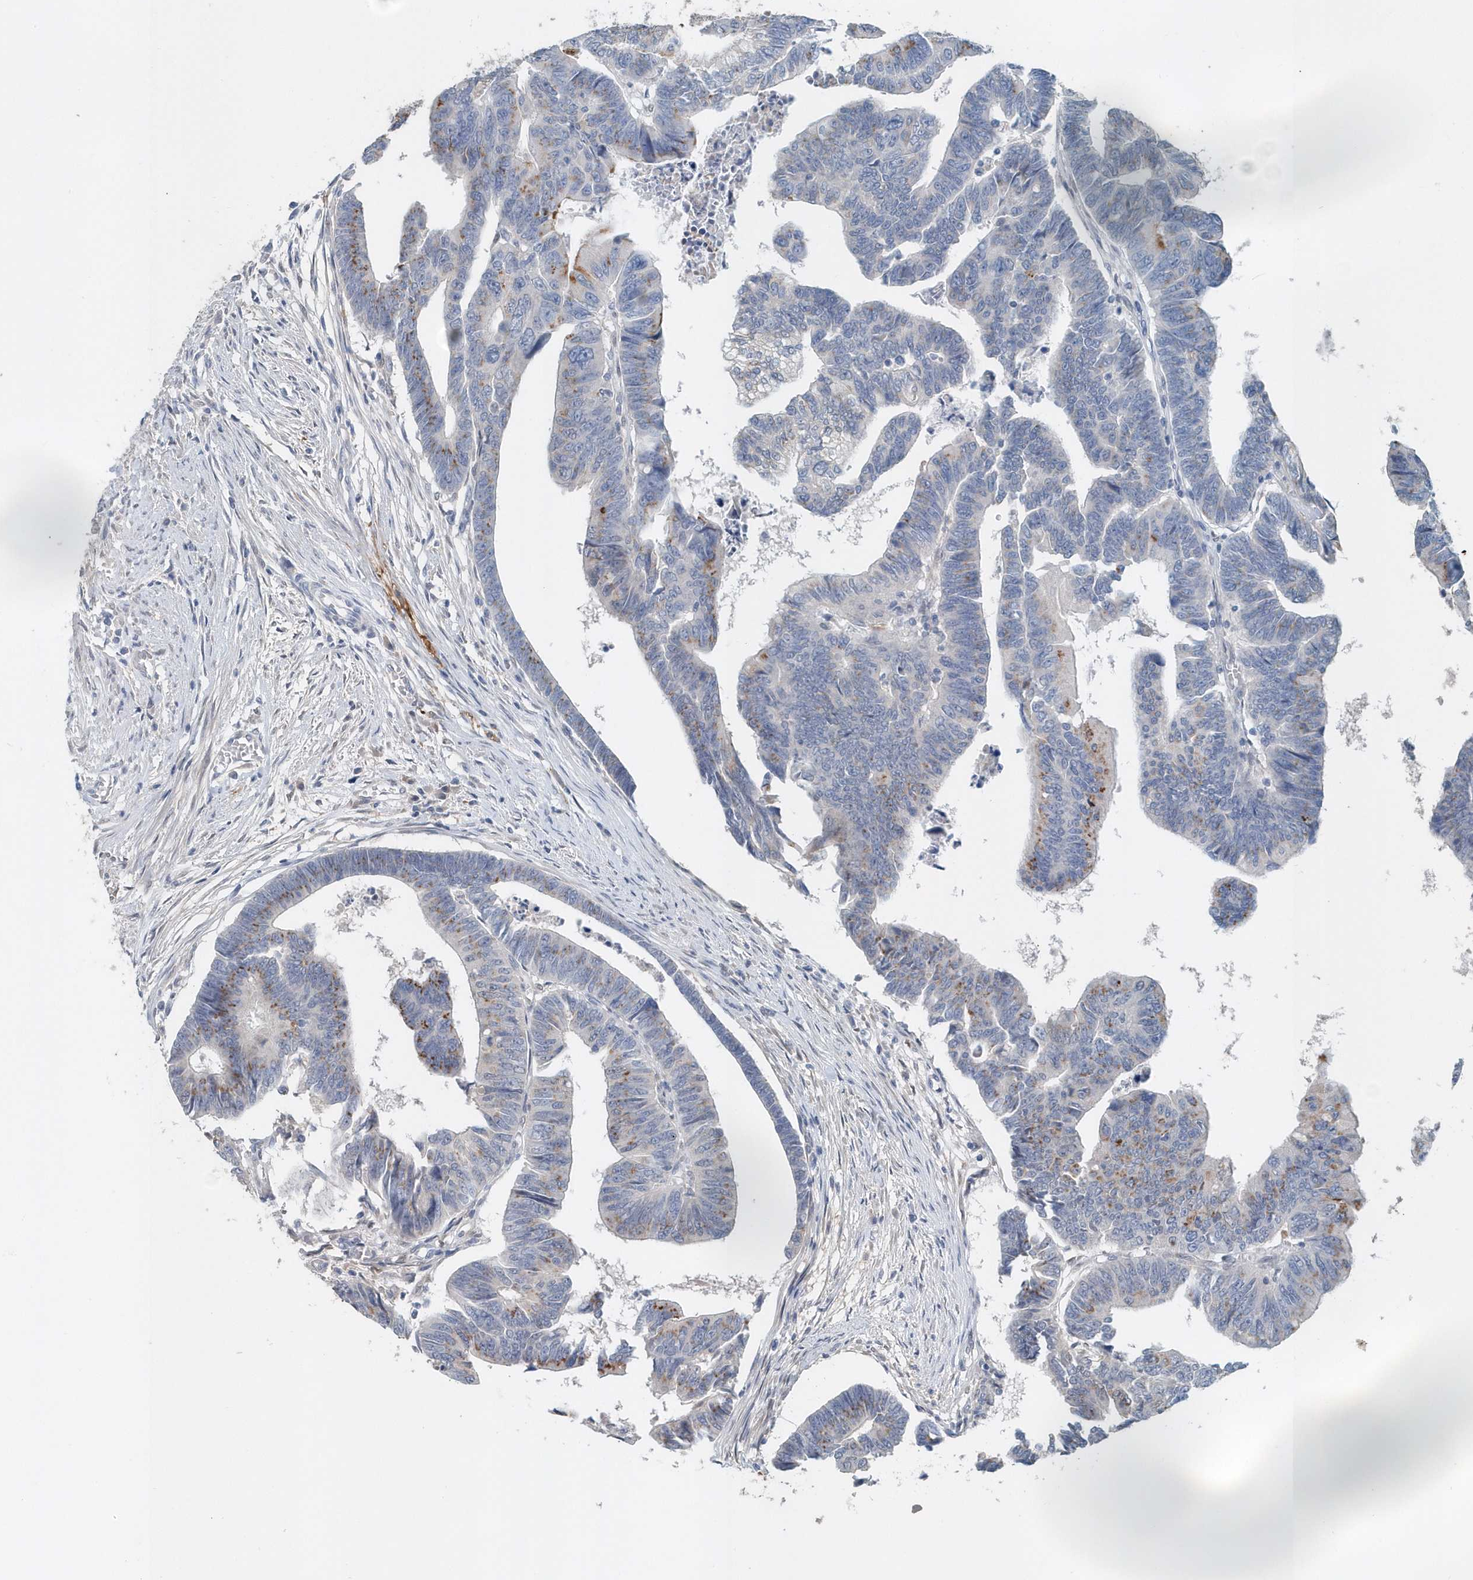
{"staining": {"intensity": "moderate", "quantity": "<25%", "location": "cytoplasmic/membranous"}, "tissue": "colorectal cancer", "cell_type": "Tumor cells", "image_type": "cancer", "snomed": [{"axis": "morphology", "description": "Adenocarcinoma, NOS"}, {"axis": "topography", "description": "Rectum"}], "caption": "Colorectal cancer (adenocarcinoma) stained for a protein (brown) exhibits moderate cytoplasmic/membranous positive staining in about <25% of tumor cells.", "gene": "PFN2", "patient": {"sex": "female", "age": 65}}